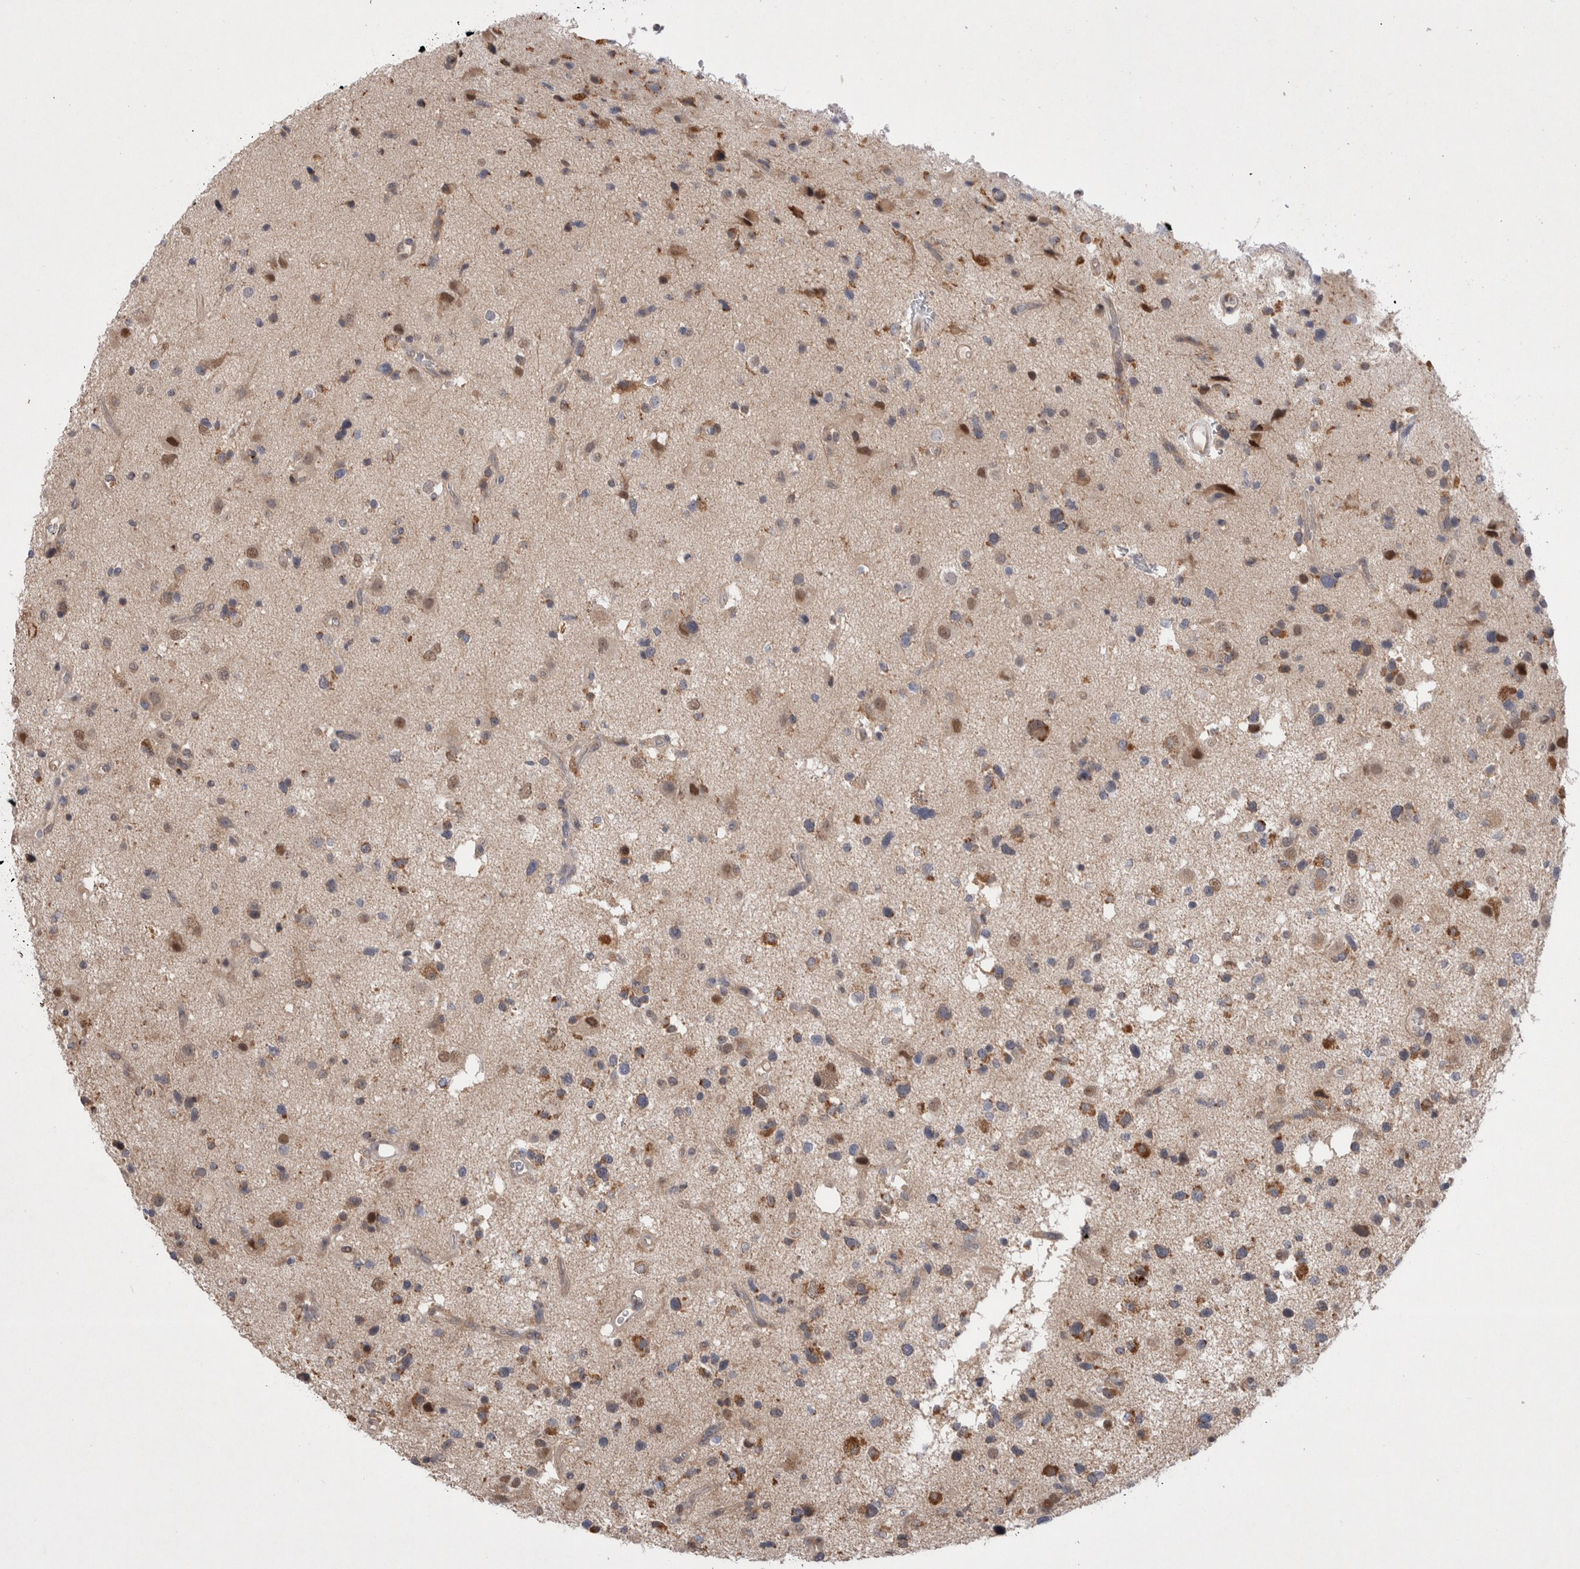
{"staining": {"intensity": "strong", "quantity": "<25%", "location": "cytoplasmic/membranous"}, "tissue": "glioma", "cell_type": "Tumor cells", "image_type": "cancer", "snomed": [{"axis": "morphology", "description": "Glioma, malignant, High grade"}, {"axis": "topography", "description": "Brain"}], "caption": "Glioma was stained to show a protein in brown. There is medium levels of strong cytoplasmic/membranous expression in approximately <25% of tumor cells. (DAB (3,3'-diaminobenzidine) = brown stain, brightfield microscopy at high magnification).", "gene": "MRPL37", "patient": {"sex": "male", "age": 33}}